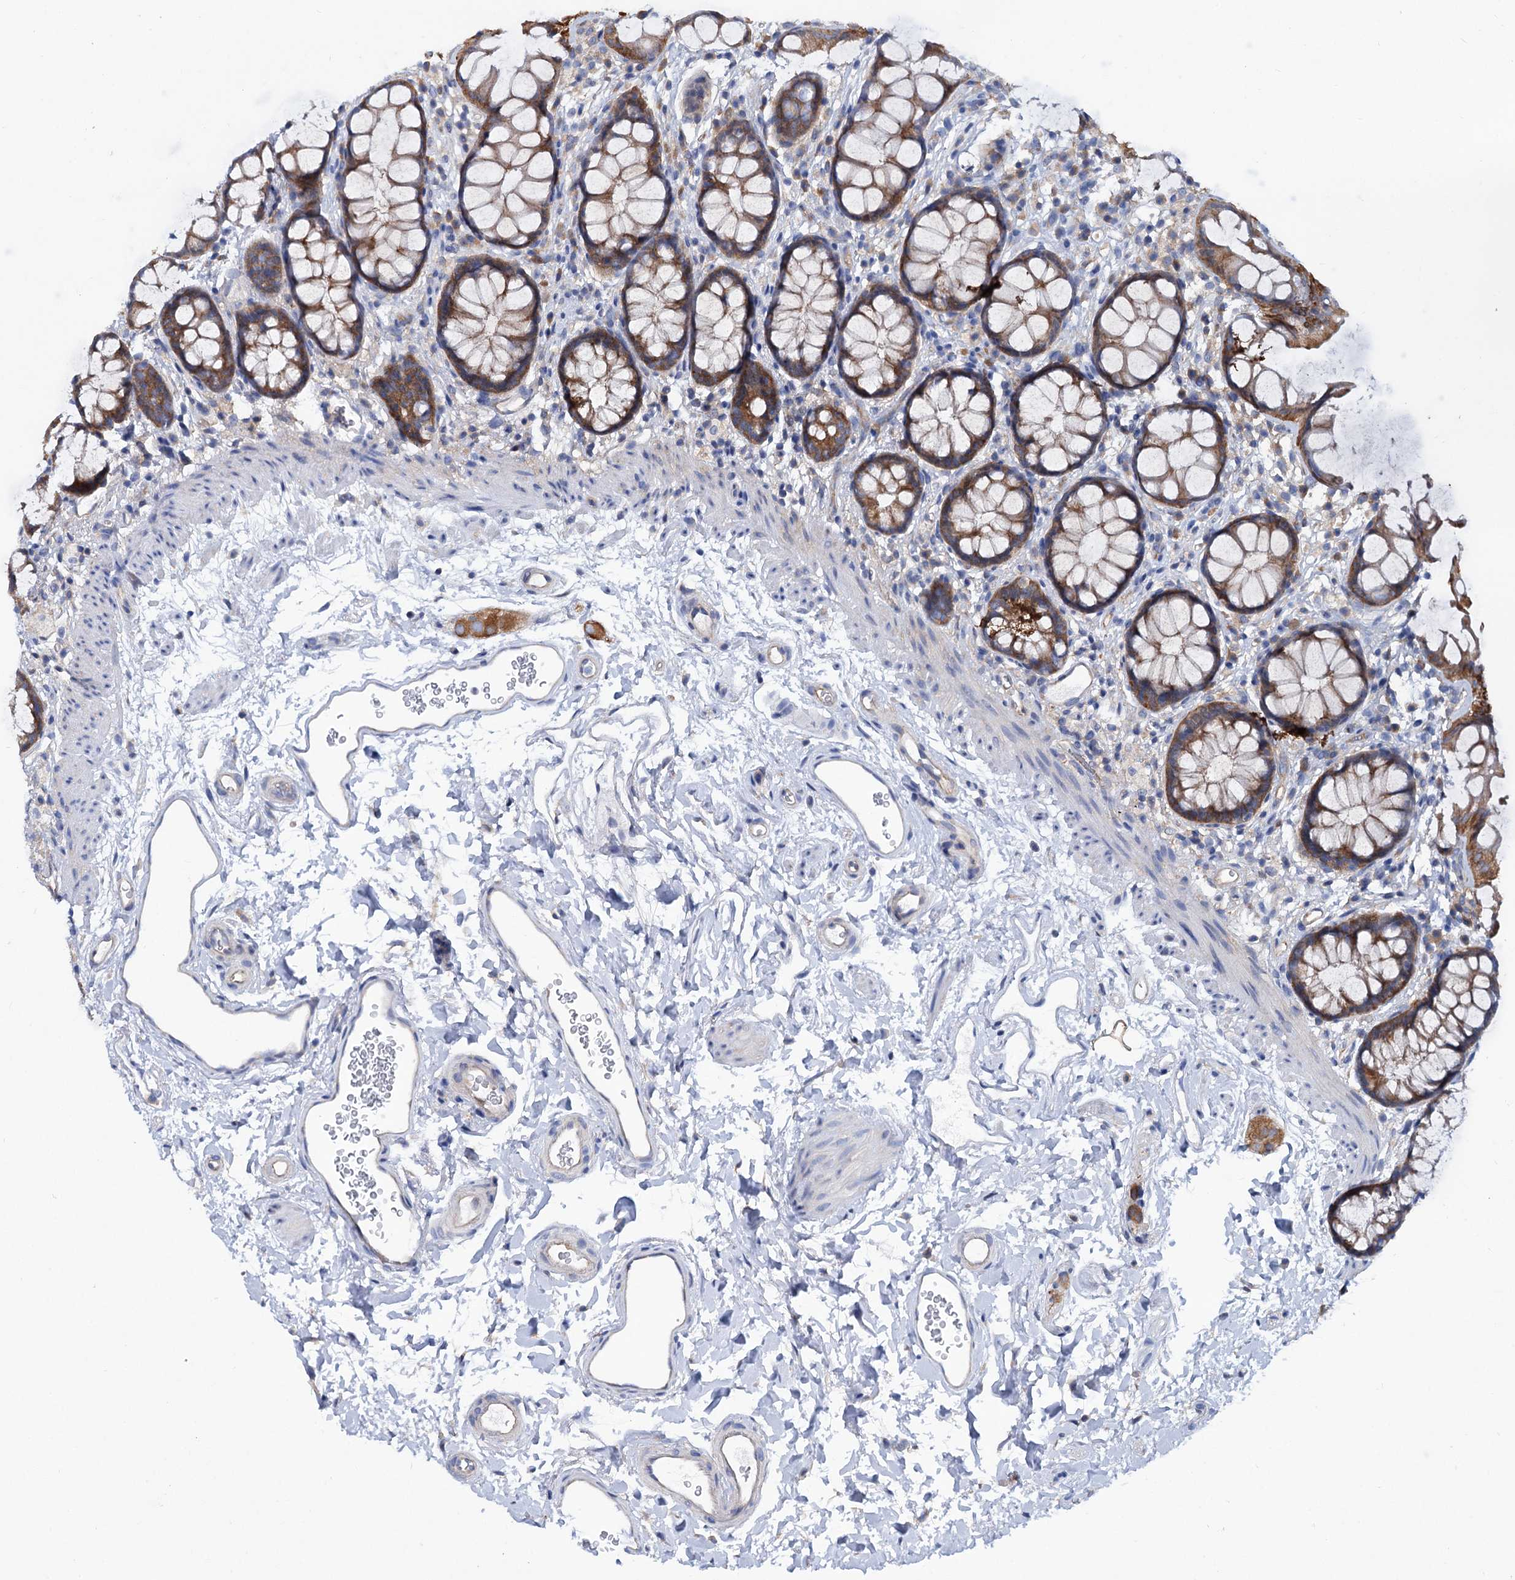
{"staining": {"intensity": "moderate", "quantity": ">75%", "location": "cytoplasmic/membranous"}, "tissue": "rectum", "cell_type": "Glandular cells", "image_type": "normal", "snomed": [{"axis": "morphology", "description": "Normal tissue, NOS"}, {"axis": "topography", "description": "Rectum"}], "caption": "Protein staining of normal rectum demonstrates moderate cytoplasmic/membranous expression in about >75% of glandular cells.", "gene": "TRIM55", "patient": {"sex": "female", "age": 65}}